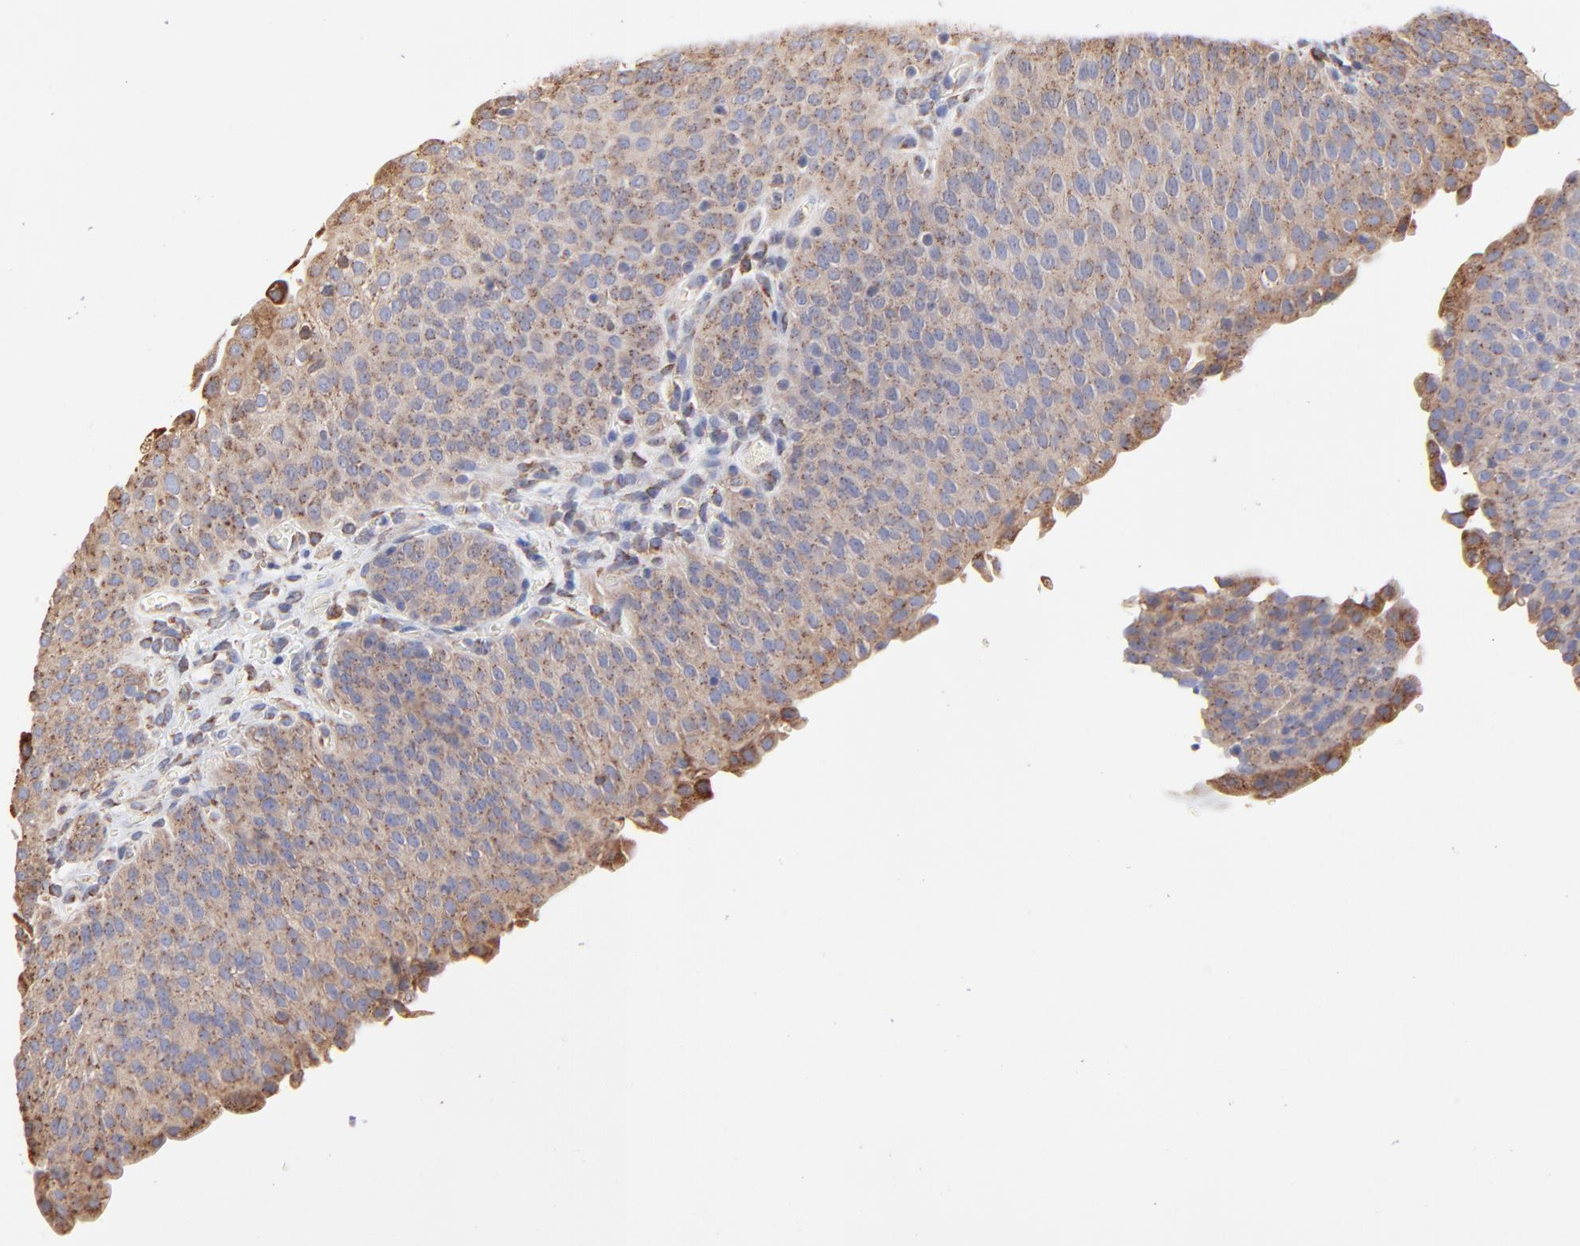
{"staining": {"intensity": "moderate", "quantity": ">75%", "location": "cytoplasmic/membranous"}, "tissue": "urinary bladder", "cell_type": "Urothelial cells", "image_type": "normal", "snomed": [{"axis": "morphology", "description": "Normal tissue, NOS"}, {"axis": "morphology", "description": "Dysplasia, NOS"}, {"axis": "topography", "description": "Urinary bladder"}], "caption": "A micrograph showing moderate cytoplasmic/membranous expression in approximately >75% of urothelial cells in benign urinary bladder, as visualized by brown immunohistochemical staining.", "gene": "LMAN1", "patient": {"sex": "male", "age": 35}}